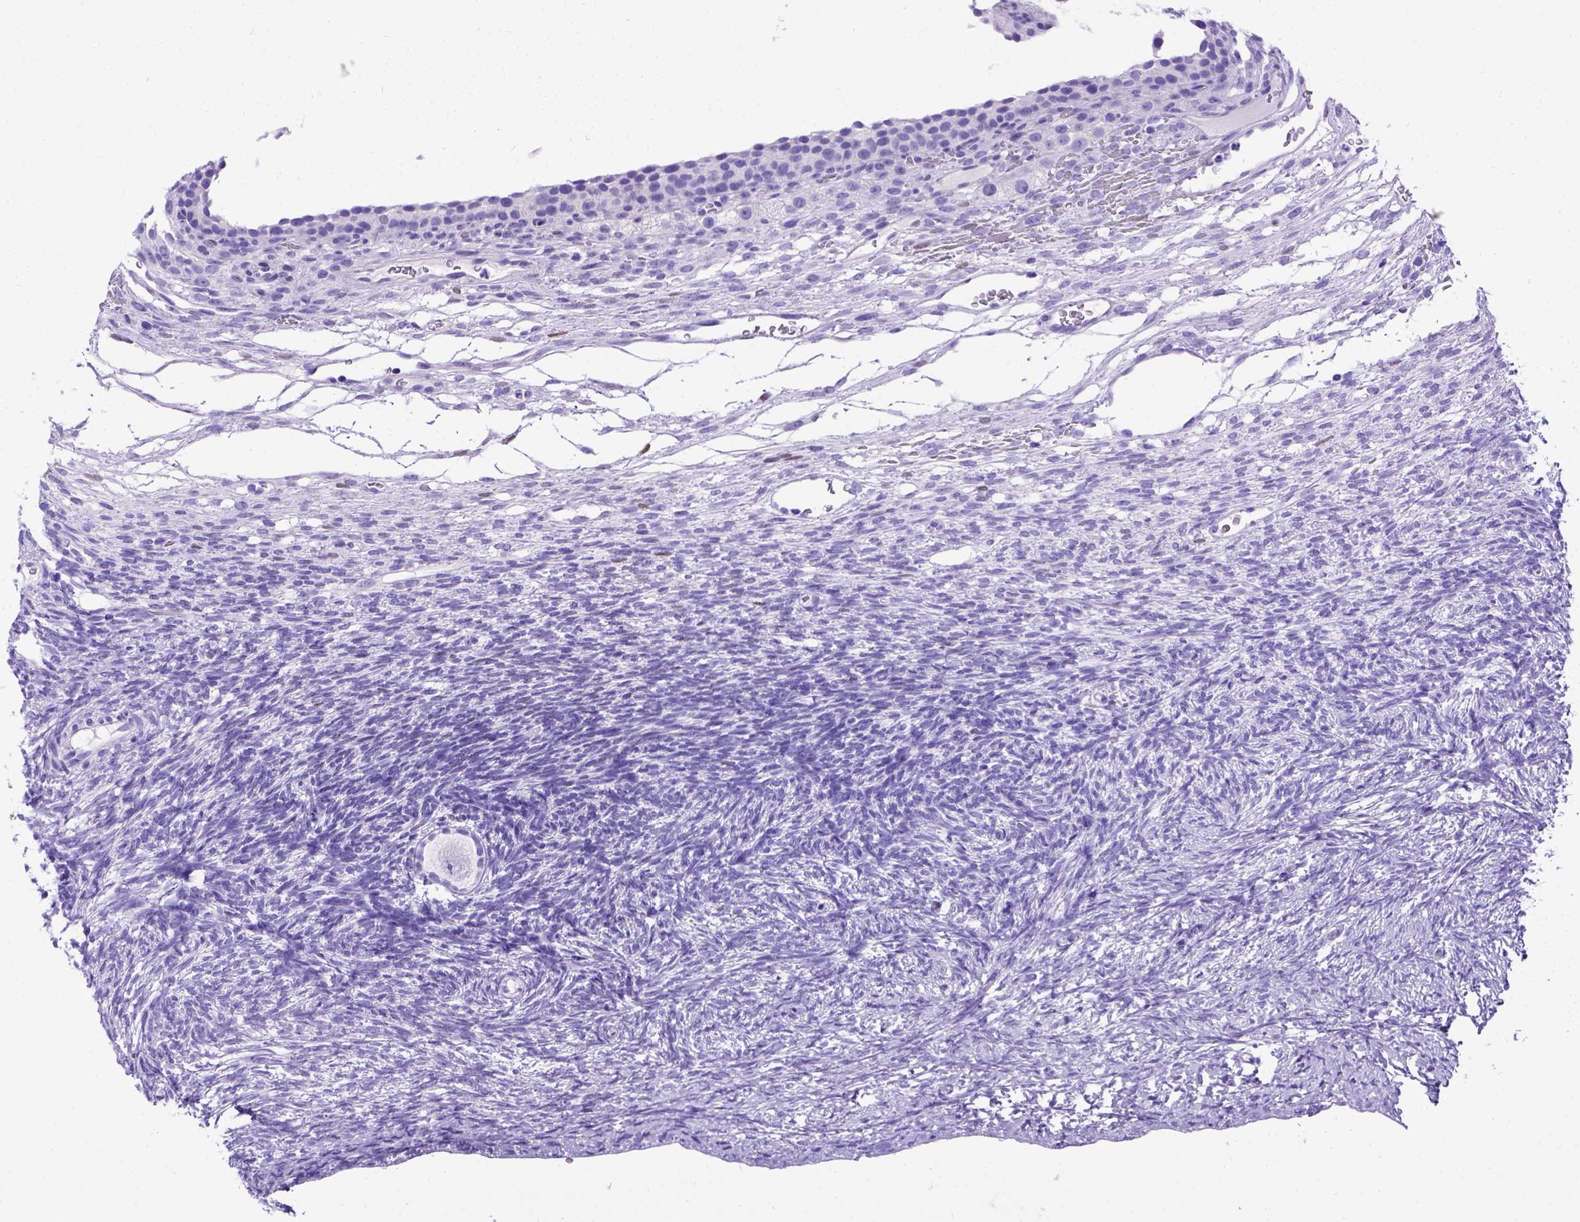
{"staining": {"intensity": "negative", "quantity": "none", "location": "none"}, "tissue": "ovary", "cell_type": "Follicle cells", "image_type": "normal", "snomed": [{"axis": "morphology", "description": "Normal tissue, NOS"}, {"axis": "topography", "description": "Ovary"}], "caption": "Immunohistochemical staining of unremarkable human ovary demonstrates no significant expression in follicle cells.", "gene": "MEOX2", "patient": {"sex": "female", "age": 34}}